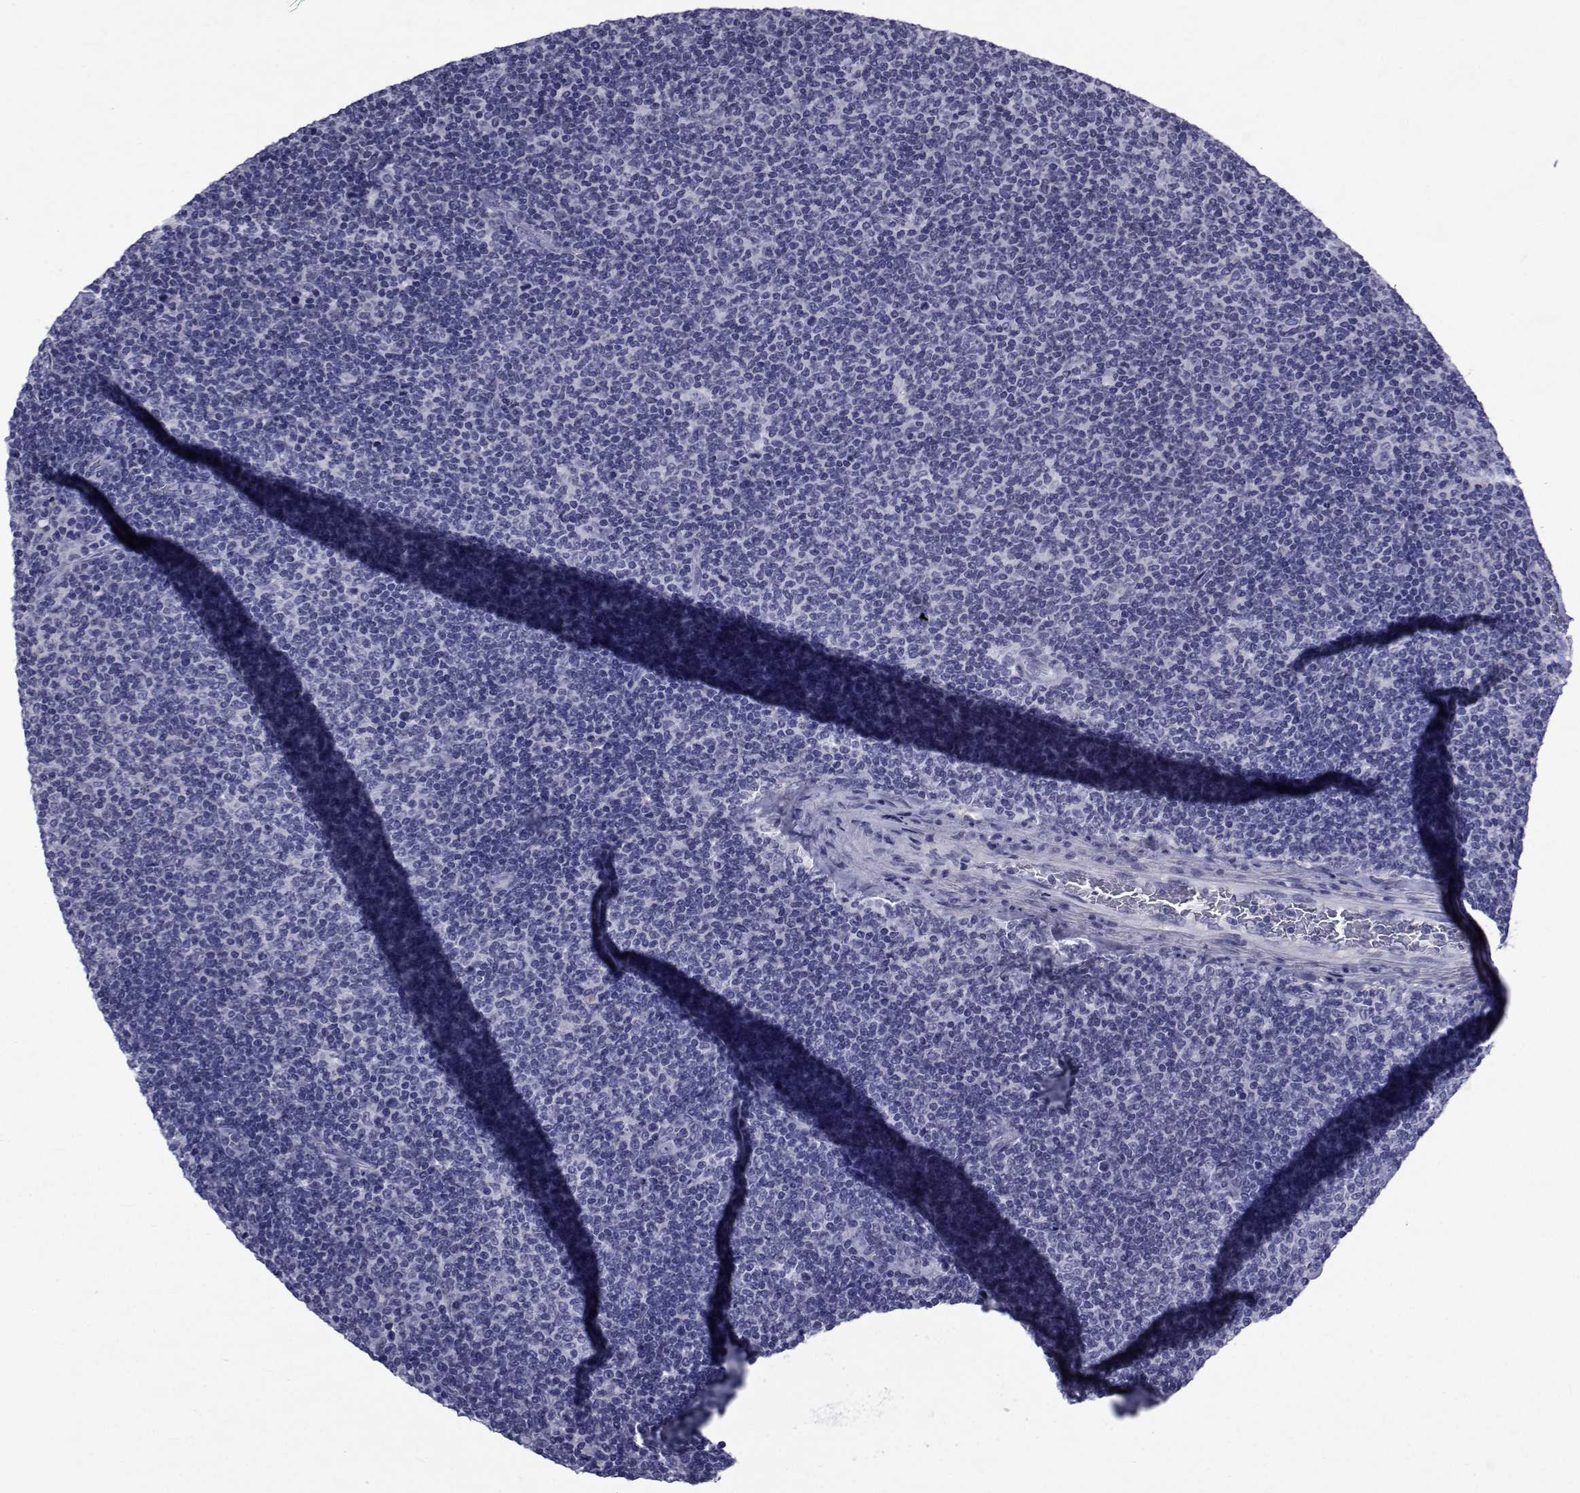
{"staining": {"intensity": "negative", "quantity": "none", "location": "none"}, "tissue": "lymphoma", "cell_type": "Tumor cells", "image_type": "cancer", "snomed": [{"axis": "morphology", "description": "Malignant lymphoma, non-Hodgkin's type, Low grade"}, {"axis": "topography", "description": "Lymph node"}], "caption": "Immunohistochemical staining of malignant lymphoma, non-Hodgkin's type (low-grade) demonstrates no significant expression in tumor cells. Nuclei are stained in blue.", "gene": "GKAP1", "patient": {"sex": "male", "age": 52}}